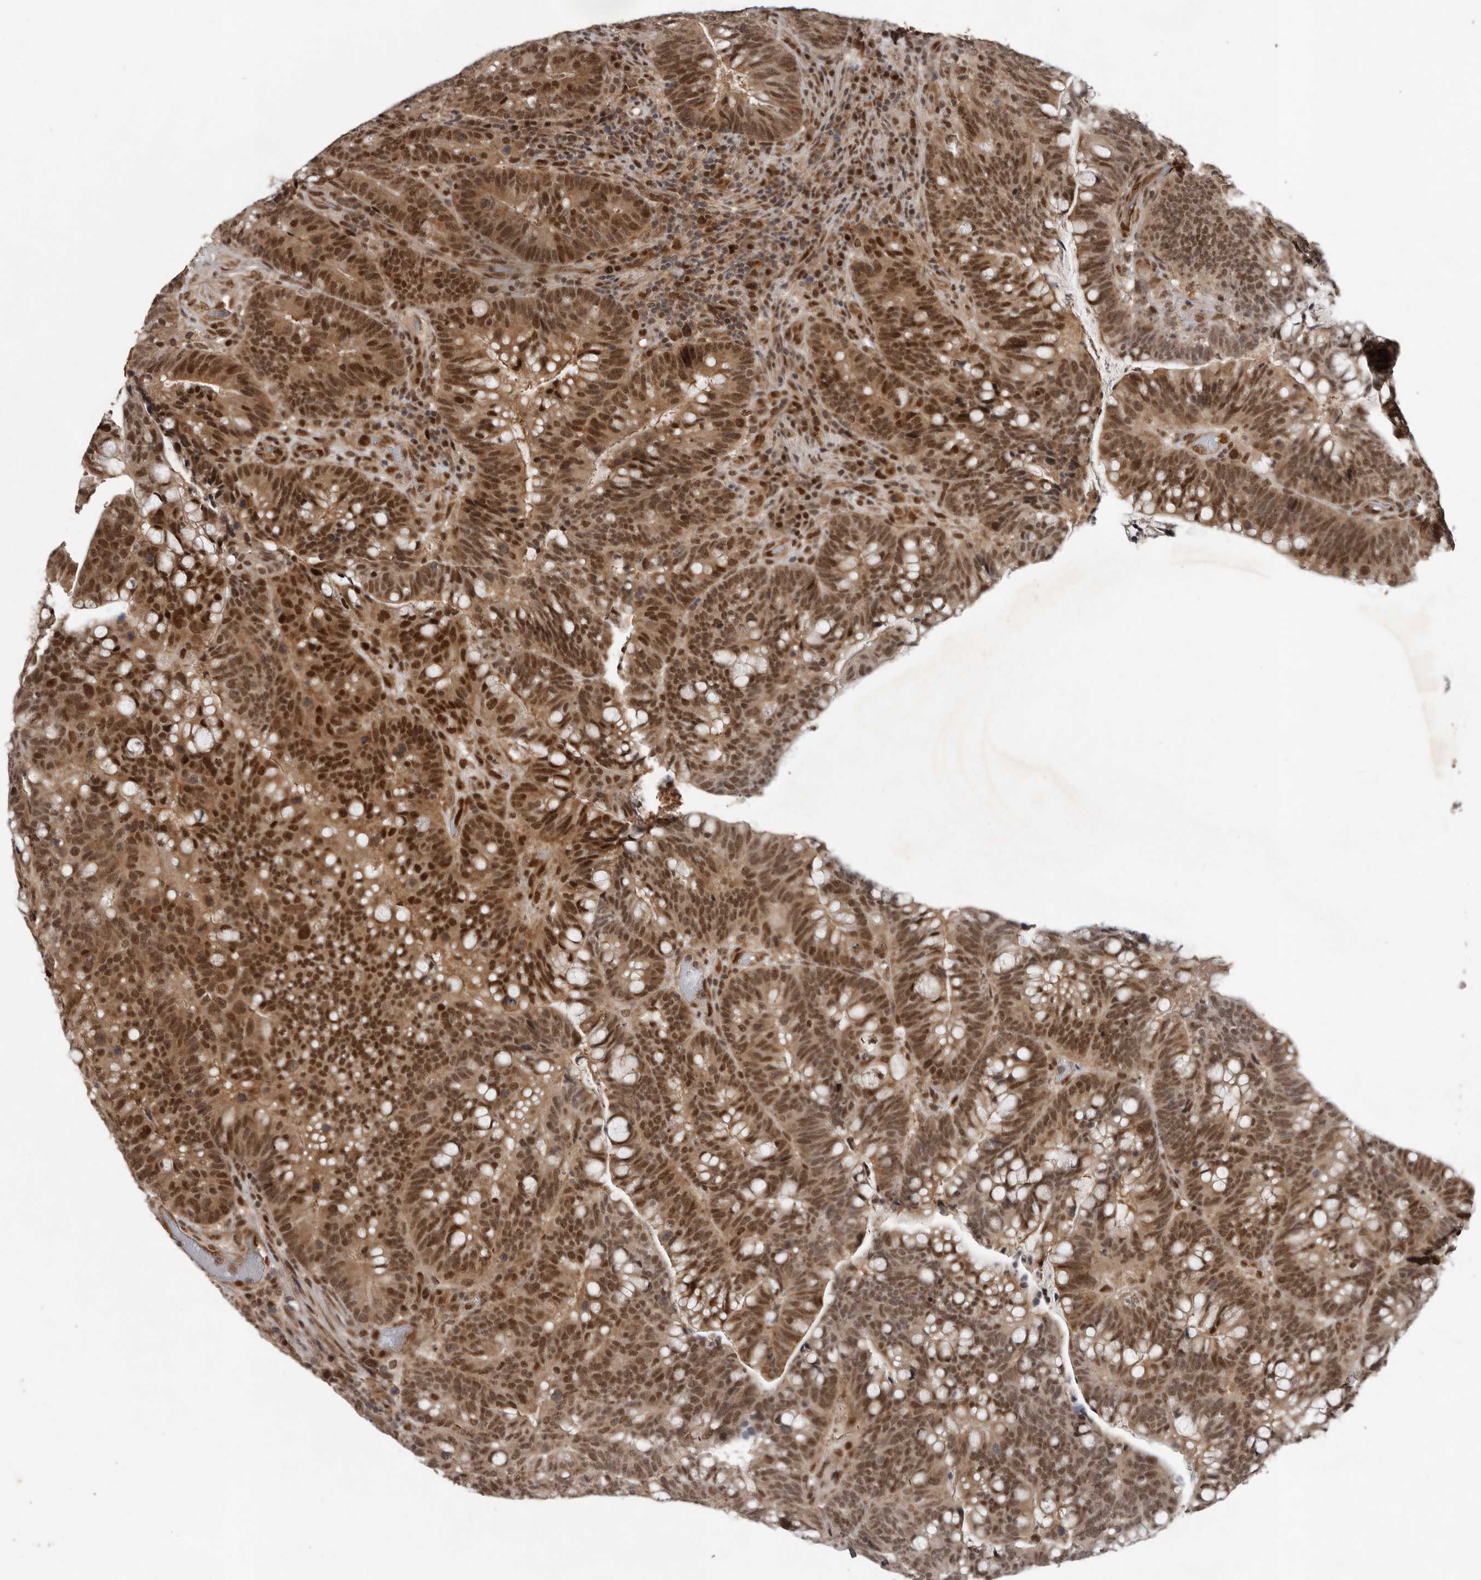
{"staining": {"intensity": "moderate", "quantity": ">75%", "location": "cytoplasmic/membranous,nuclear"}, "tissue": "colorectal cancer", "cell_type": "Tumor cells", "image_type": "cancer", "snomed": [{"axis": "morphology", "description": "Adenocarcinoma, NOS"}, {"axis": "topography", "description": "Colon"}], "caption": "A medium amount of moderate cytoplasmic/membranous and nuclear staining is seen in approximately >75% of tumor cells in adenocarcinoma (colorectal) tissue. (DAB = brown stain, brightfield microscopy at high magnification).", "gene": "CDC27", "patient": {"sex": "female", "age": 66}}